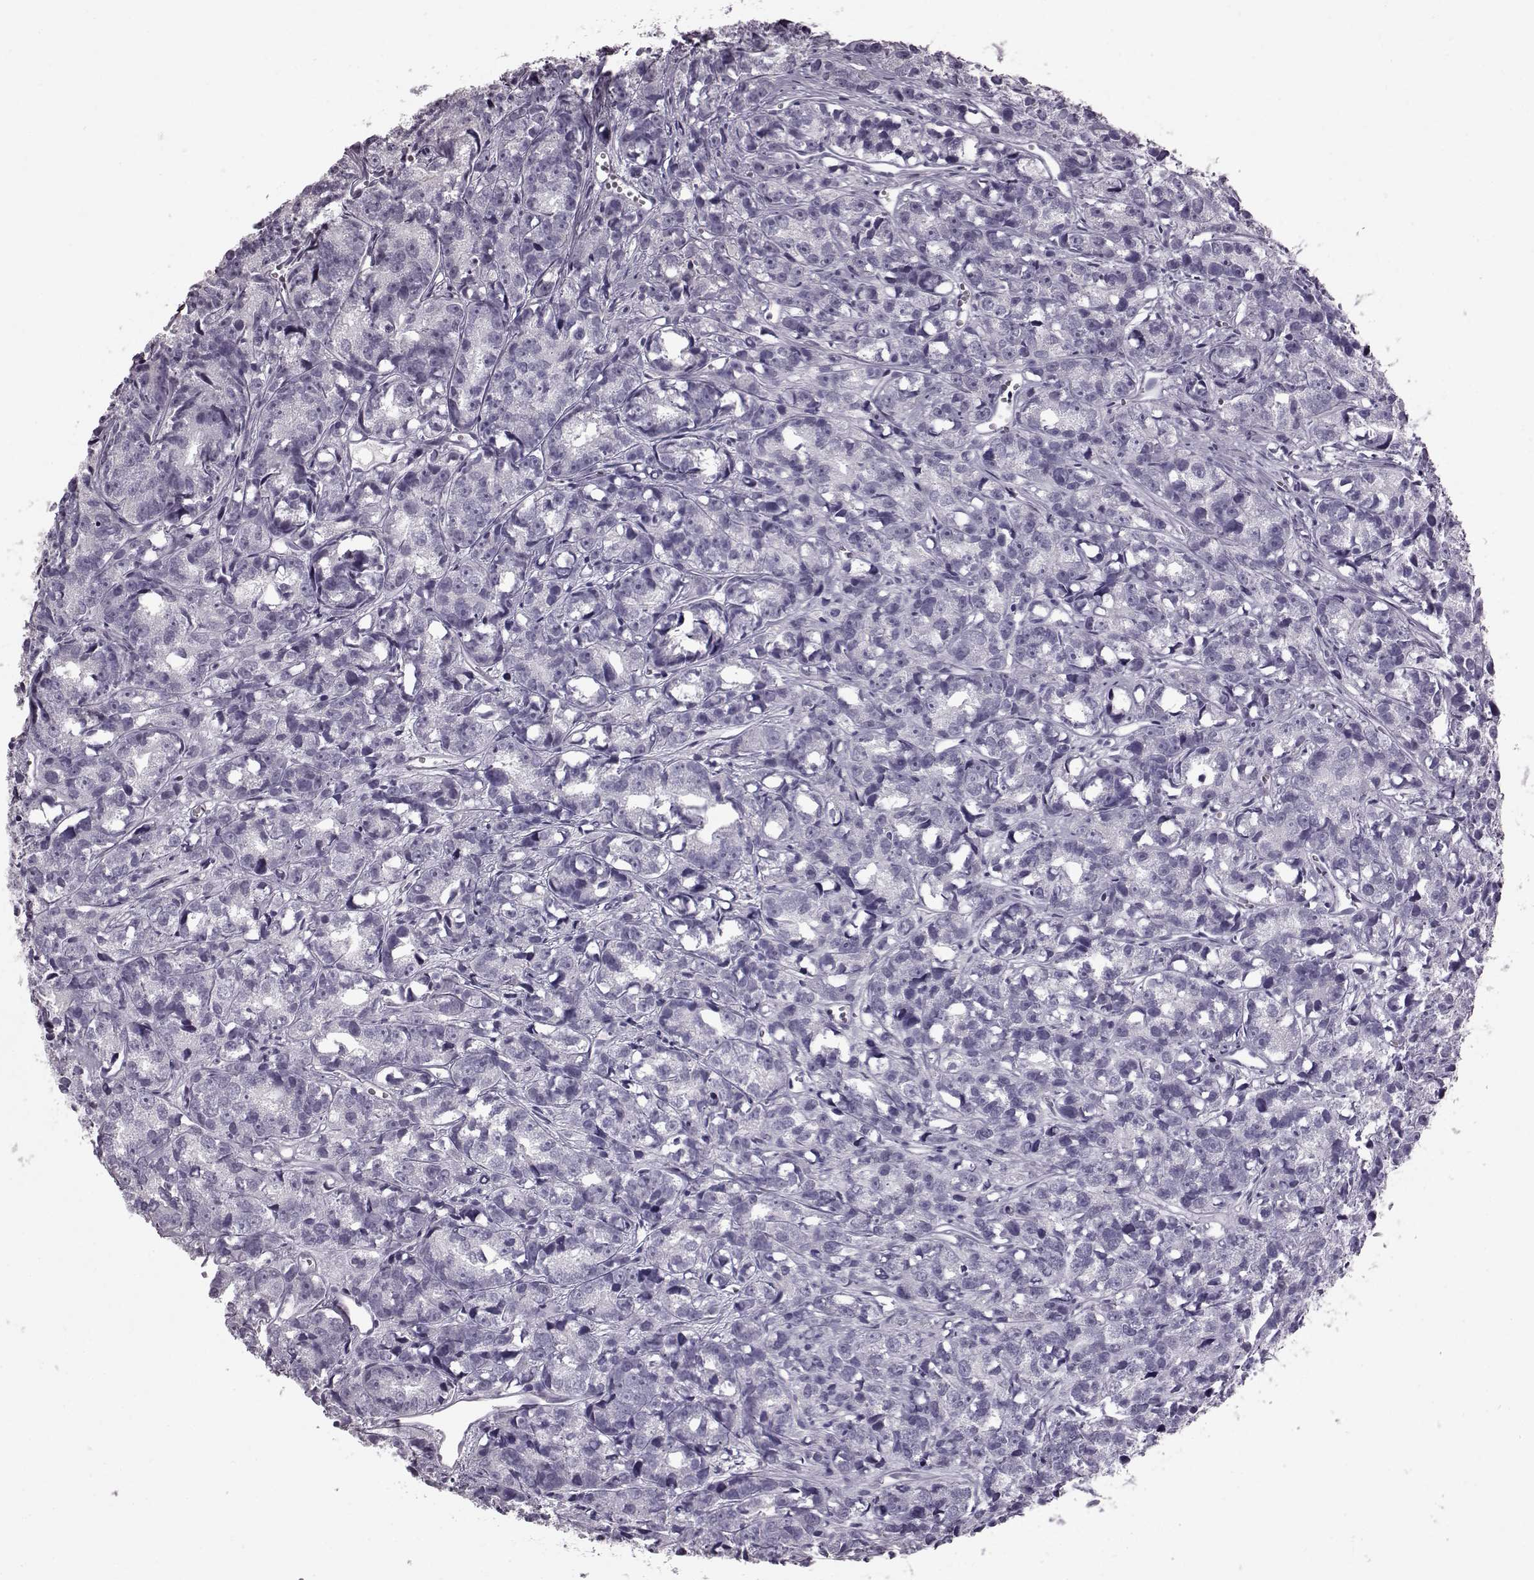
{"staining": {"intensity": "negative", "quantity": "none", "location": "none"}, "tissue": "prostate cancer", "cell_type": "Tumor cells", "image_type": "cancer", "snomed": [{"axis": "morphology", "description": "Adenocarcinoma, High grade"}, {"axis": "topography", "description": "Prostate"}], "caption": "Protein analysis of prostate cancer exhibits no significant positivity in tumor cells.", "gene": "TCHHL1", "patient": {"sex": "male", "age": 77}}